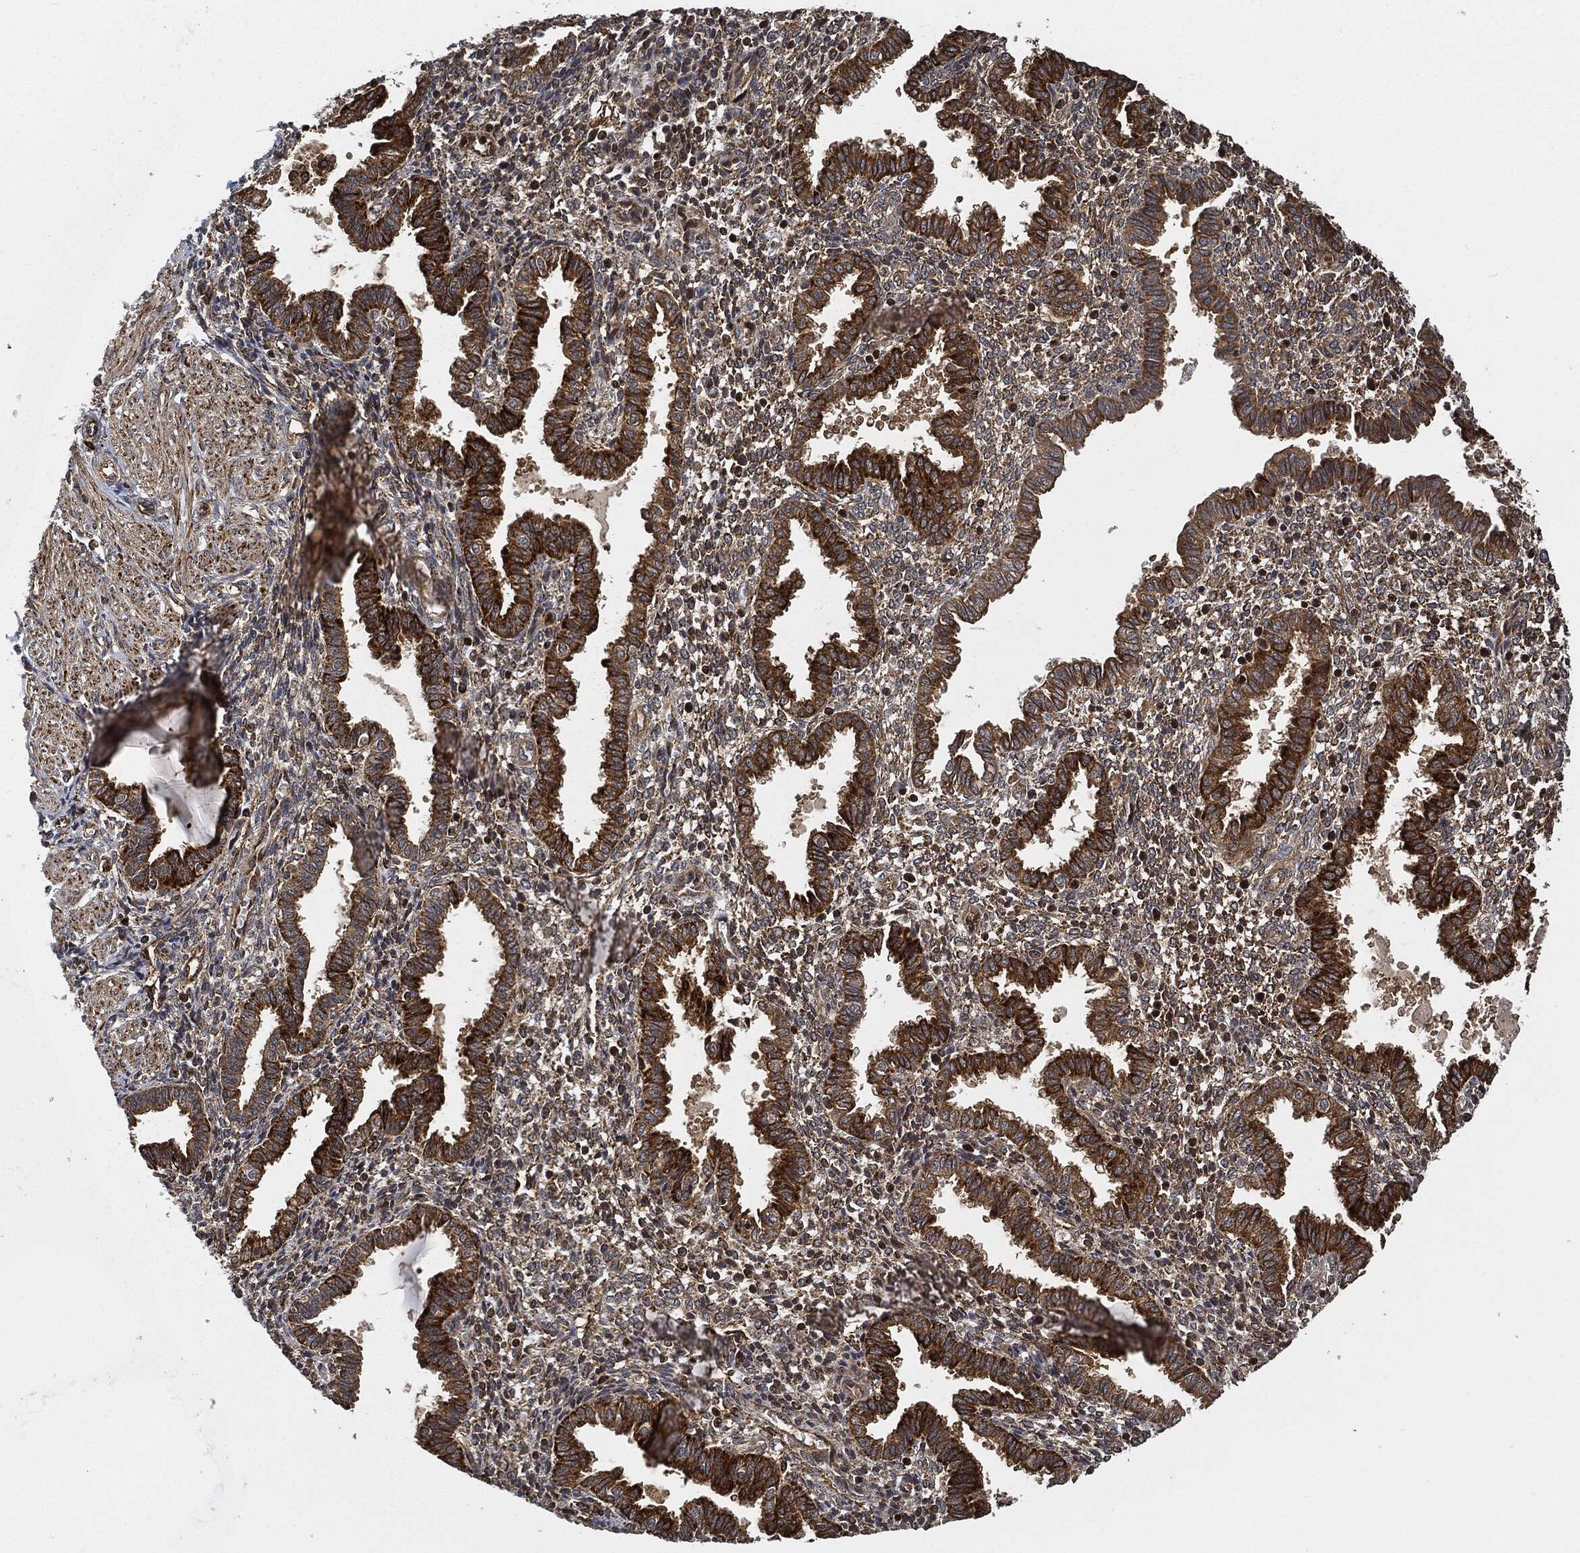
{"staining": {"intensity": "moderate", "quantity": "<25%", "location": "cytoplasmic/membranous"}, "tissue": "endometrium", "cell_type": "Cells in endometrial stroma", "image_type": "normal", "snomed": [{"axis": "morphology", "description": "Normal tissue, NOS"}, {"axis": "topography", "description": "Endometrium"}], "caption": "Protein staining of normal endometrium exhibits moderate cytoplasmic/membranous positivity in about <25% of cells in endometrial stroma.", "gene": "MAP3K3", "patient": {"sex": "female", "age": 37}}